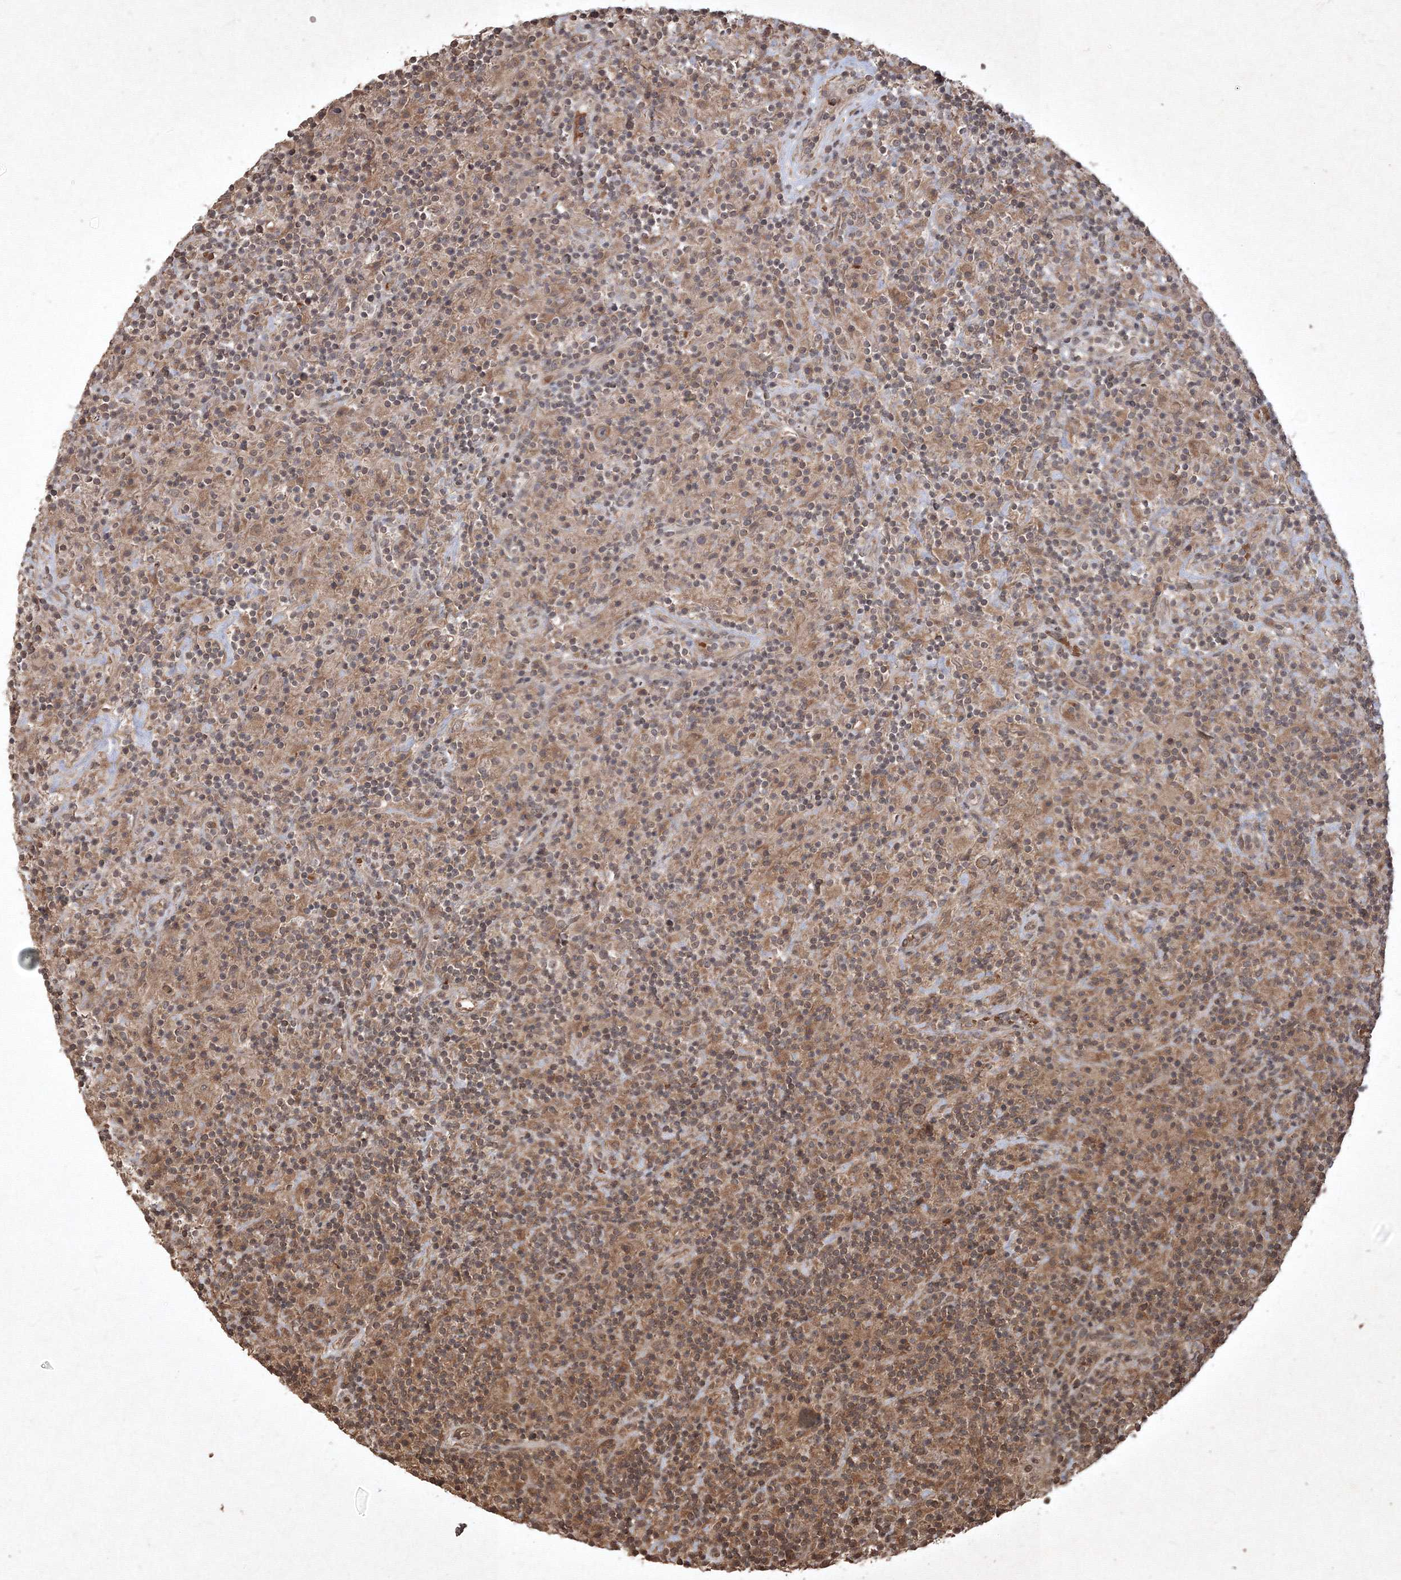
{"staining": {"intensity": "weak", "quantity": ">75%", "location": "cytoplasmic/membranous"}, "tissue": "lymphoma", "cell_type": "Tumor cells", "image_type": "cancer", "snomed": [{"axis": "morphology", "description": "Hodgkin's disease, NOS"}, {"axis": "topography", "description": "Lymph node"}], "caption": "Tumor cells reveal low levels of weak cytoplasmic/membranous staining in approximately >75% of cells in human lymphoma.", "gene": "PELI3", "patient": {"sex": "male", "age": 70}}